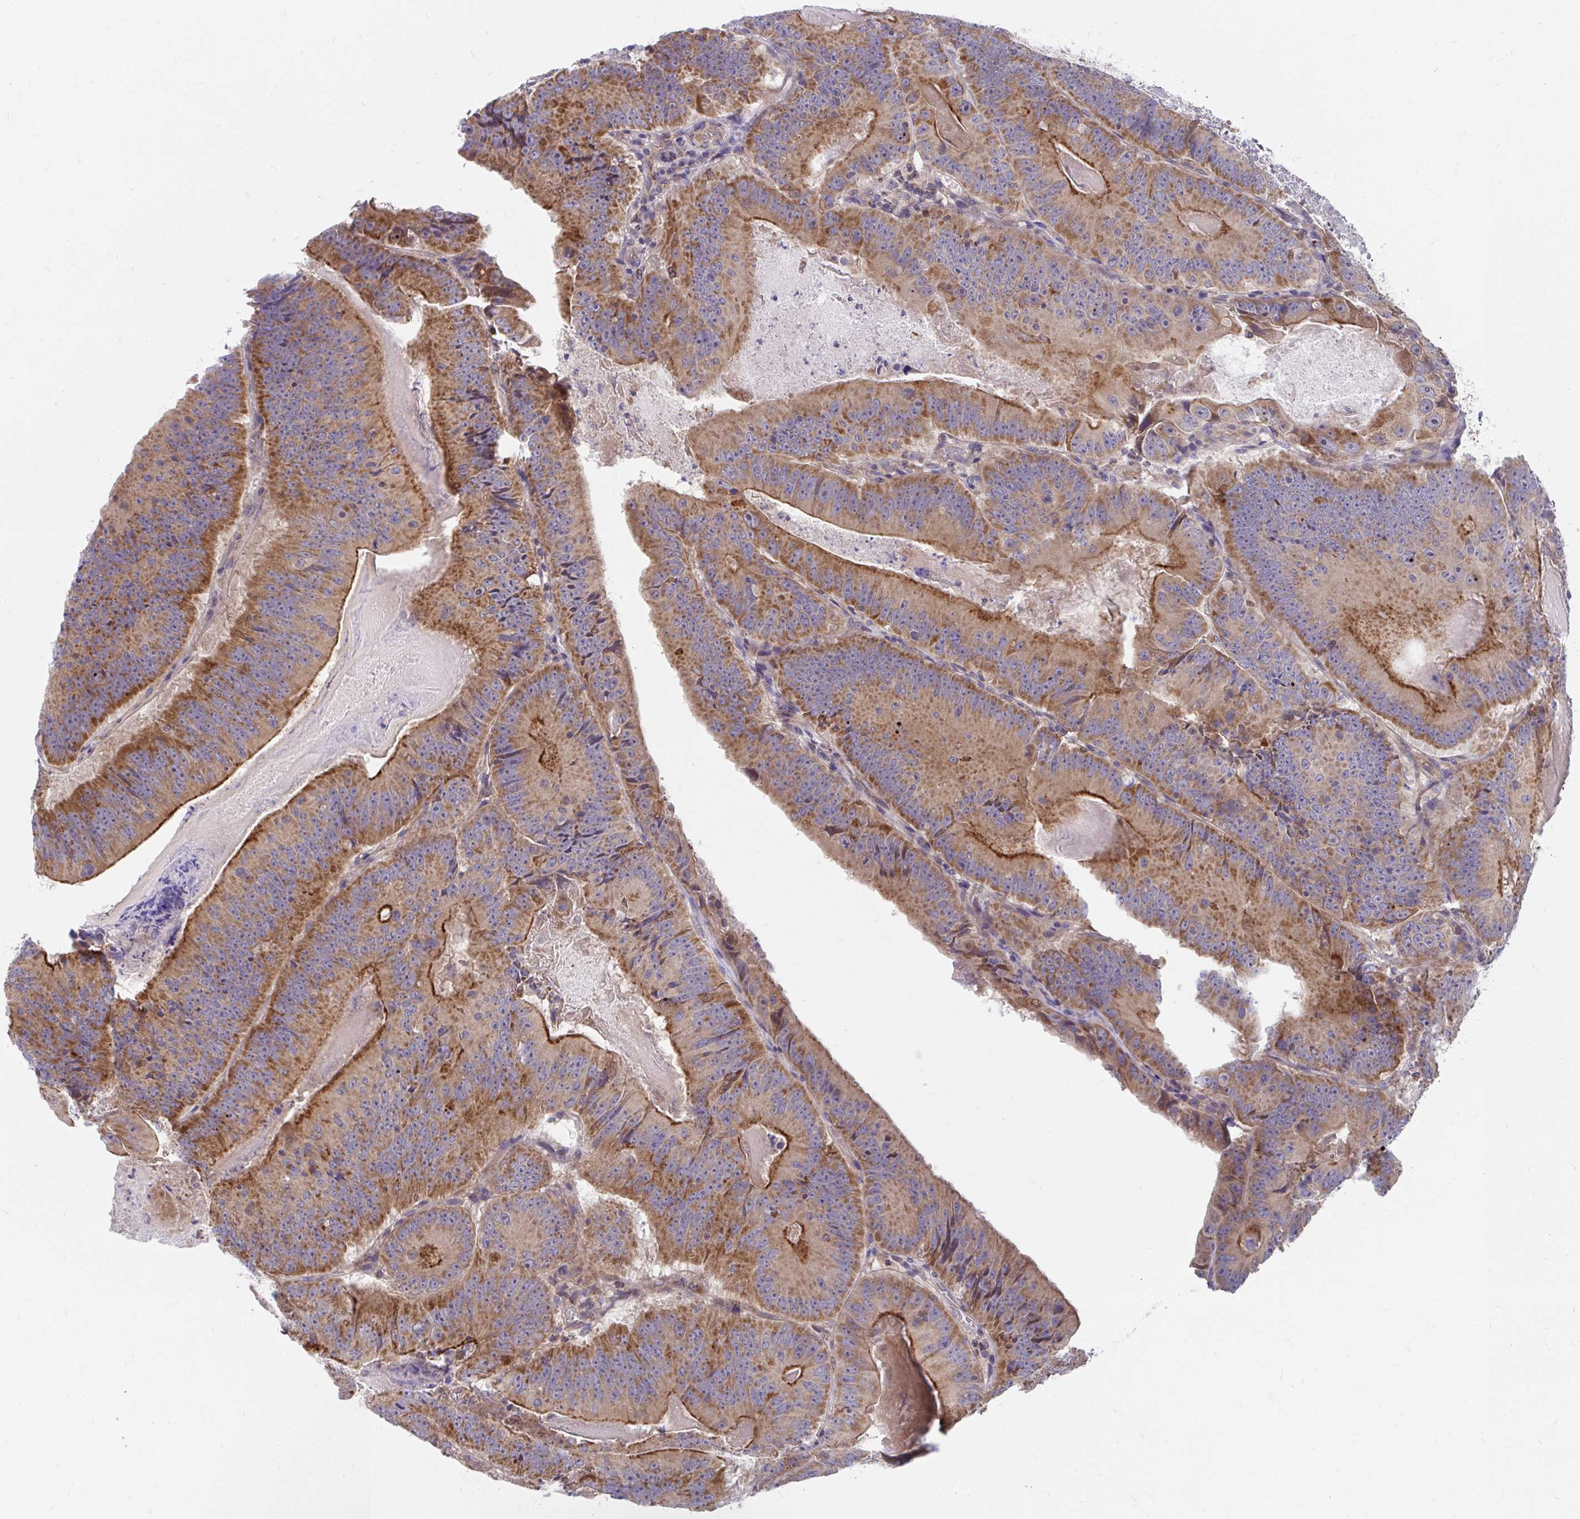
{"staining": {"intensity": "strong", "quantity": ">75%", "location": "cytoplasmic/membranous"}, "tissue": "colorectal cancer", "cell_type": "Tumor cells", "image_type": "cancer", "snomed": [{"axis": "morphology", "description": "Adenocarcinoma, NOS"}, {"axis": "topography", "description": "Colon"}], "caption": "Immunohistochemical staining of human colorectal cancer (adenocarcinoma) shows high levels of strong cytoplasmic/membranous protein staining in about >75% of tumor cells.", "gene": "FHIP1B", "patient": {"sex": "female", "age": 86}}